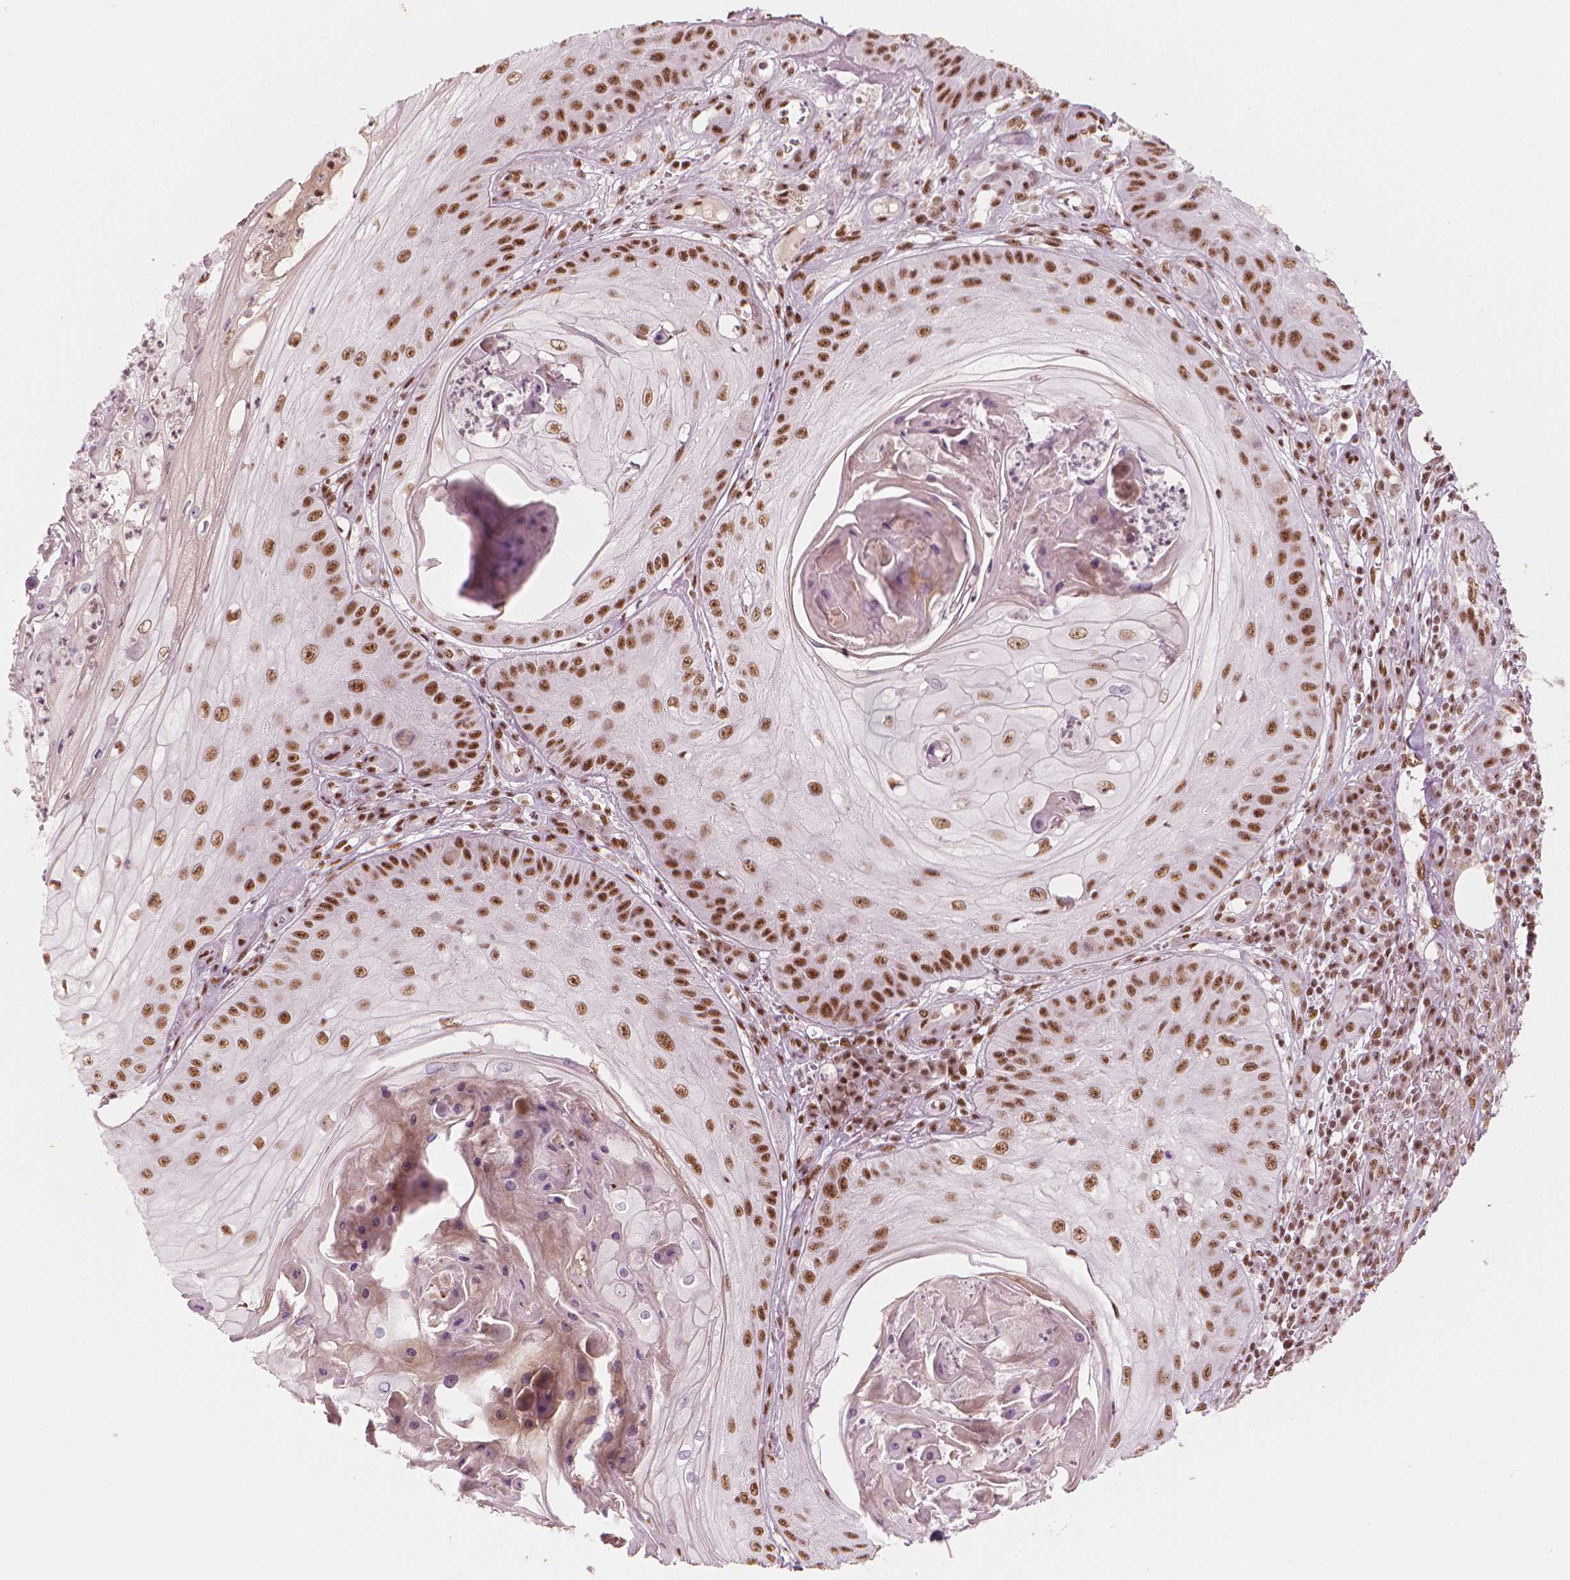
{"staining": {"intensity": "moderate", "quantity": ">75%", "location": "nuclear"}, "tissue": "skin cancer", "cell_type": "Tumor cells", "image_type": "cancer", "snomed": [{"axis": "morphology", "description": "Squamous cell carcinoma, NOS"}, {"axis": "topography", "description": "Skin"}], "caption": "Immunohistochemistry photomicrograph of neoplastic tissue: squamous cell carcinoma (skin) stained using immunohistochemistry (IHC) demonstrates medium levels of moderate protein expression localized specifically in the nuclear of tumor cells, appearing as a nuclear brown color.", "gene": "ELF2", "patient": {"sex": "male", "age": 70}}